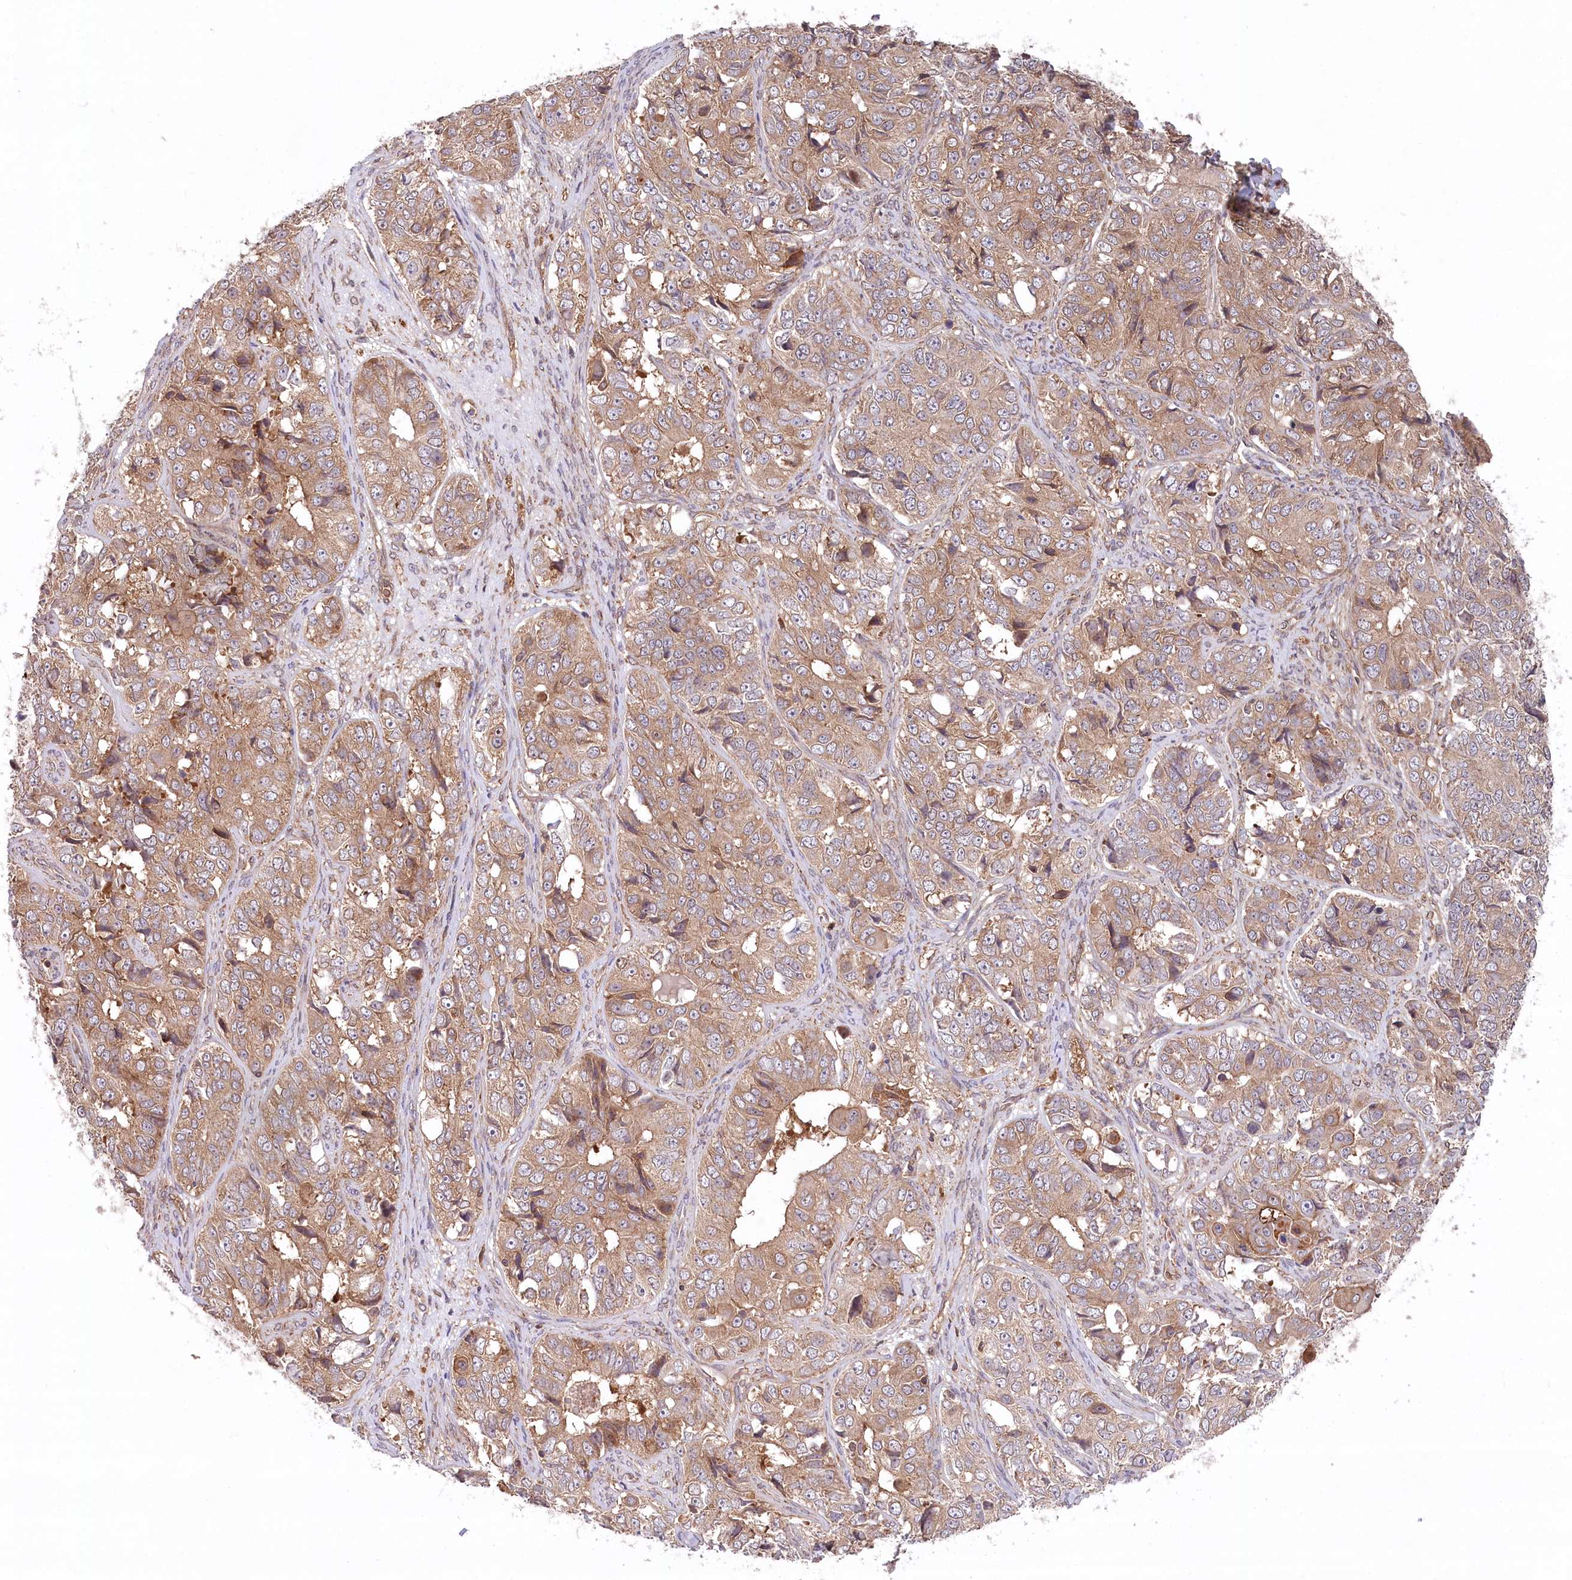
{"staining": {"intensity": "moderate", "quantity": ">75%", "location": "cytoplasmic/membranous"}, "tissue": "ovarian cancer", "cell_type": "Tumor cells", "image_type": "cancer", "snomed": [{"axis": "morphology", "description": "Carcinoma, endometroid"}, {"axis": "topography", "description": "Ovary"}], "caption": "Brown immunohistochemical staining in ovarian endometroid carcinoma shows moderate cytoplasmic/membranous positivity in approximately >75% of tumor cells. (DAB (3,3'-diaminobenzidine) IHC, brown staining for protein, blue staining for nuclei).", "gene": "PPP1R21", "patient": {"sex": "female", "age": 51}}